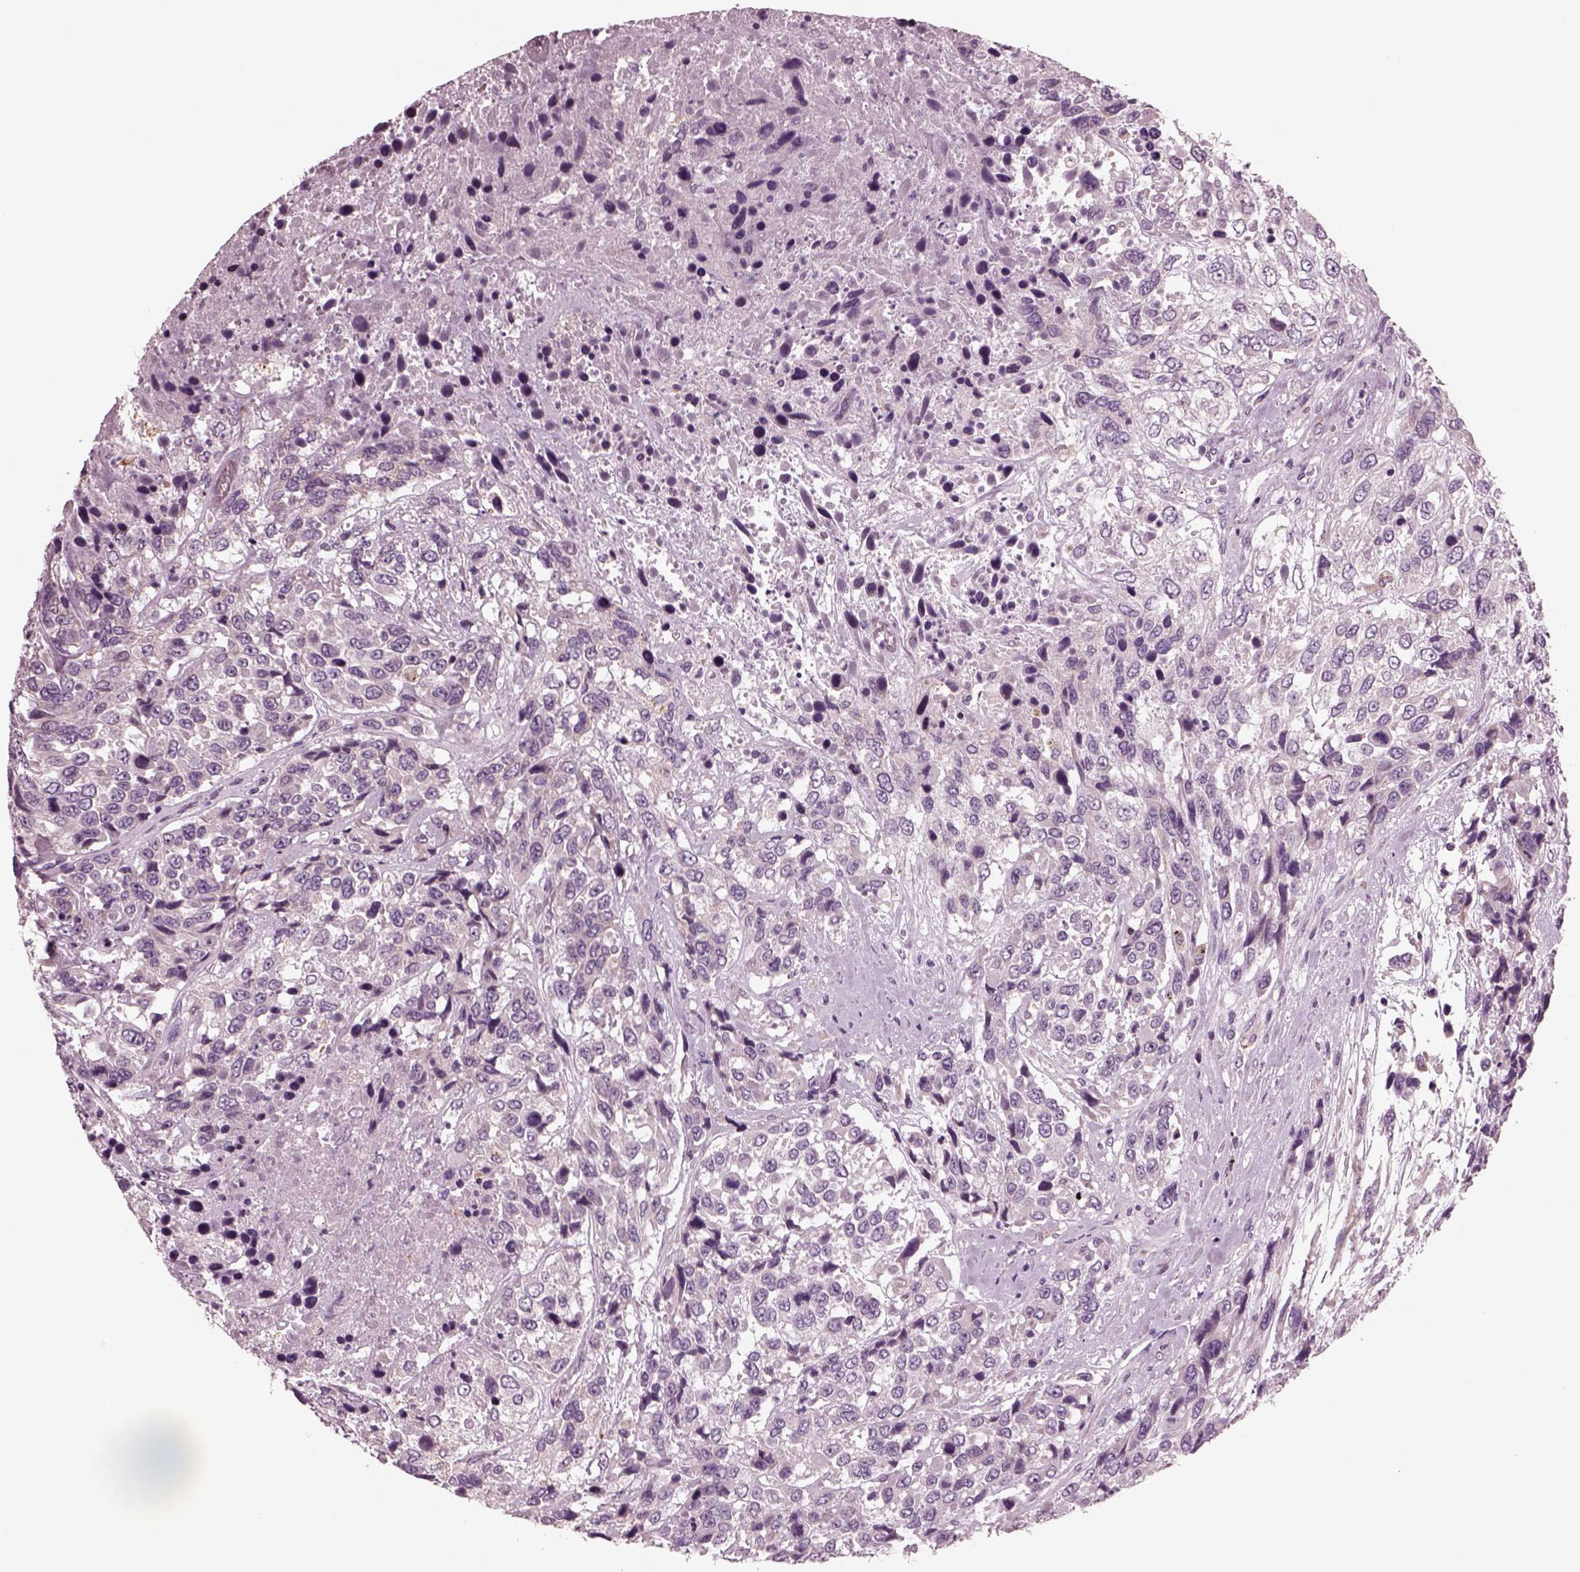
{"staining": {"intensity": "negative", "quantity": "none", "location": "none"}, "tissue": "urothelial cancer", "cell_type": "Tumor cells", "image_type": "cancer", "snomed": [{"axis": "morphology", "description": "Urothelial carcinoma, High grade"}, {"axis": "topography", "description": "Urinary bladder"}], "caption": "Immunohistochemical staining of human high-grade urothelial carcinoma reveals no significant expression in tumor cells.", "gene": "AP4M1", "patient": {"sex": "female", "age": 70}}